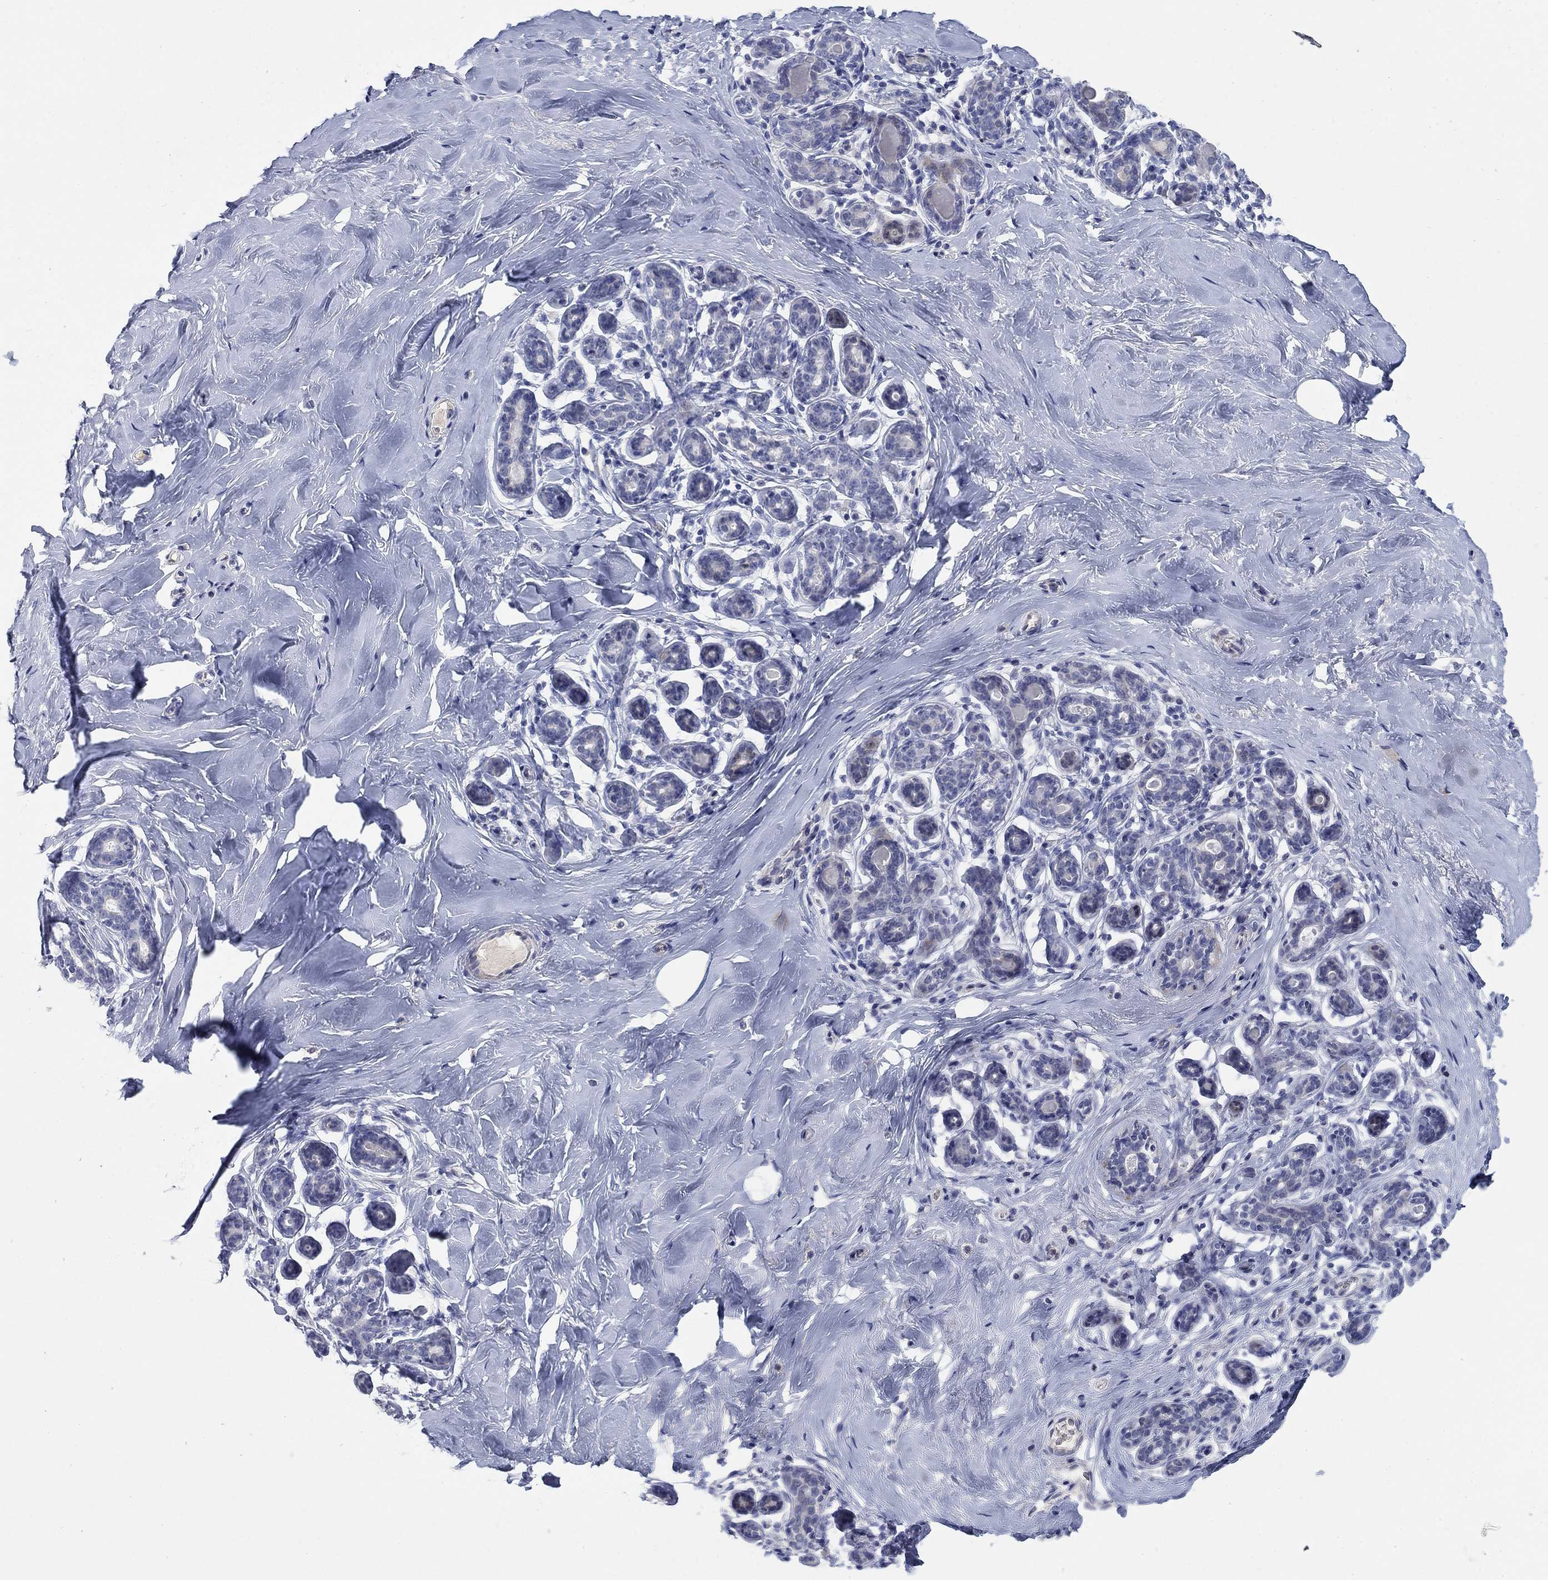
{"staining": {"intensity": "negative", "quantity": "none", "location": "none"}, "tissue": "breast", "cell_type": "Adipocytes", "image_type": "normal", "snomed": [{"axis": "morphology", "description": "Normal tissue, NOS"}, {"axis": "topography", "description": "Skin"}, {"axis": "topography", "description": "Breast"}], "caption": "An image of human breast is negative for staining in adipocytes. (Immunohistochemistry (ihc), brightfield microscopy, high magnification).", "gene": "TMEM249", "patient": {"sex": "female", "age": 43}}